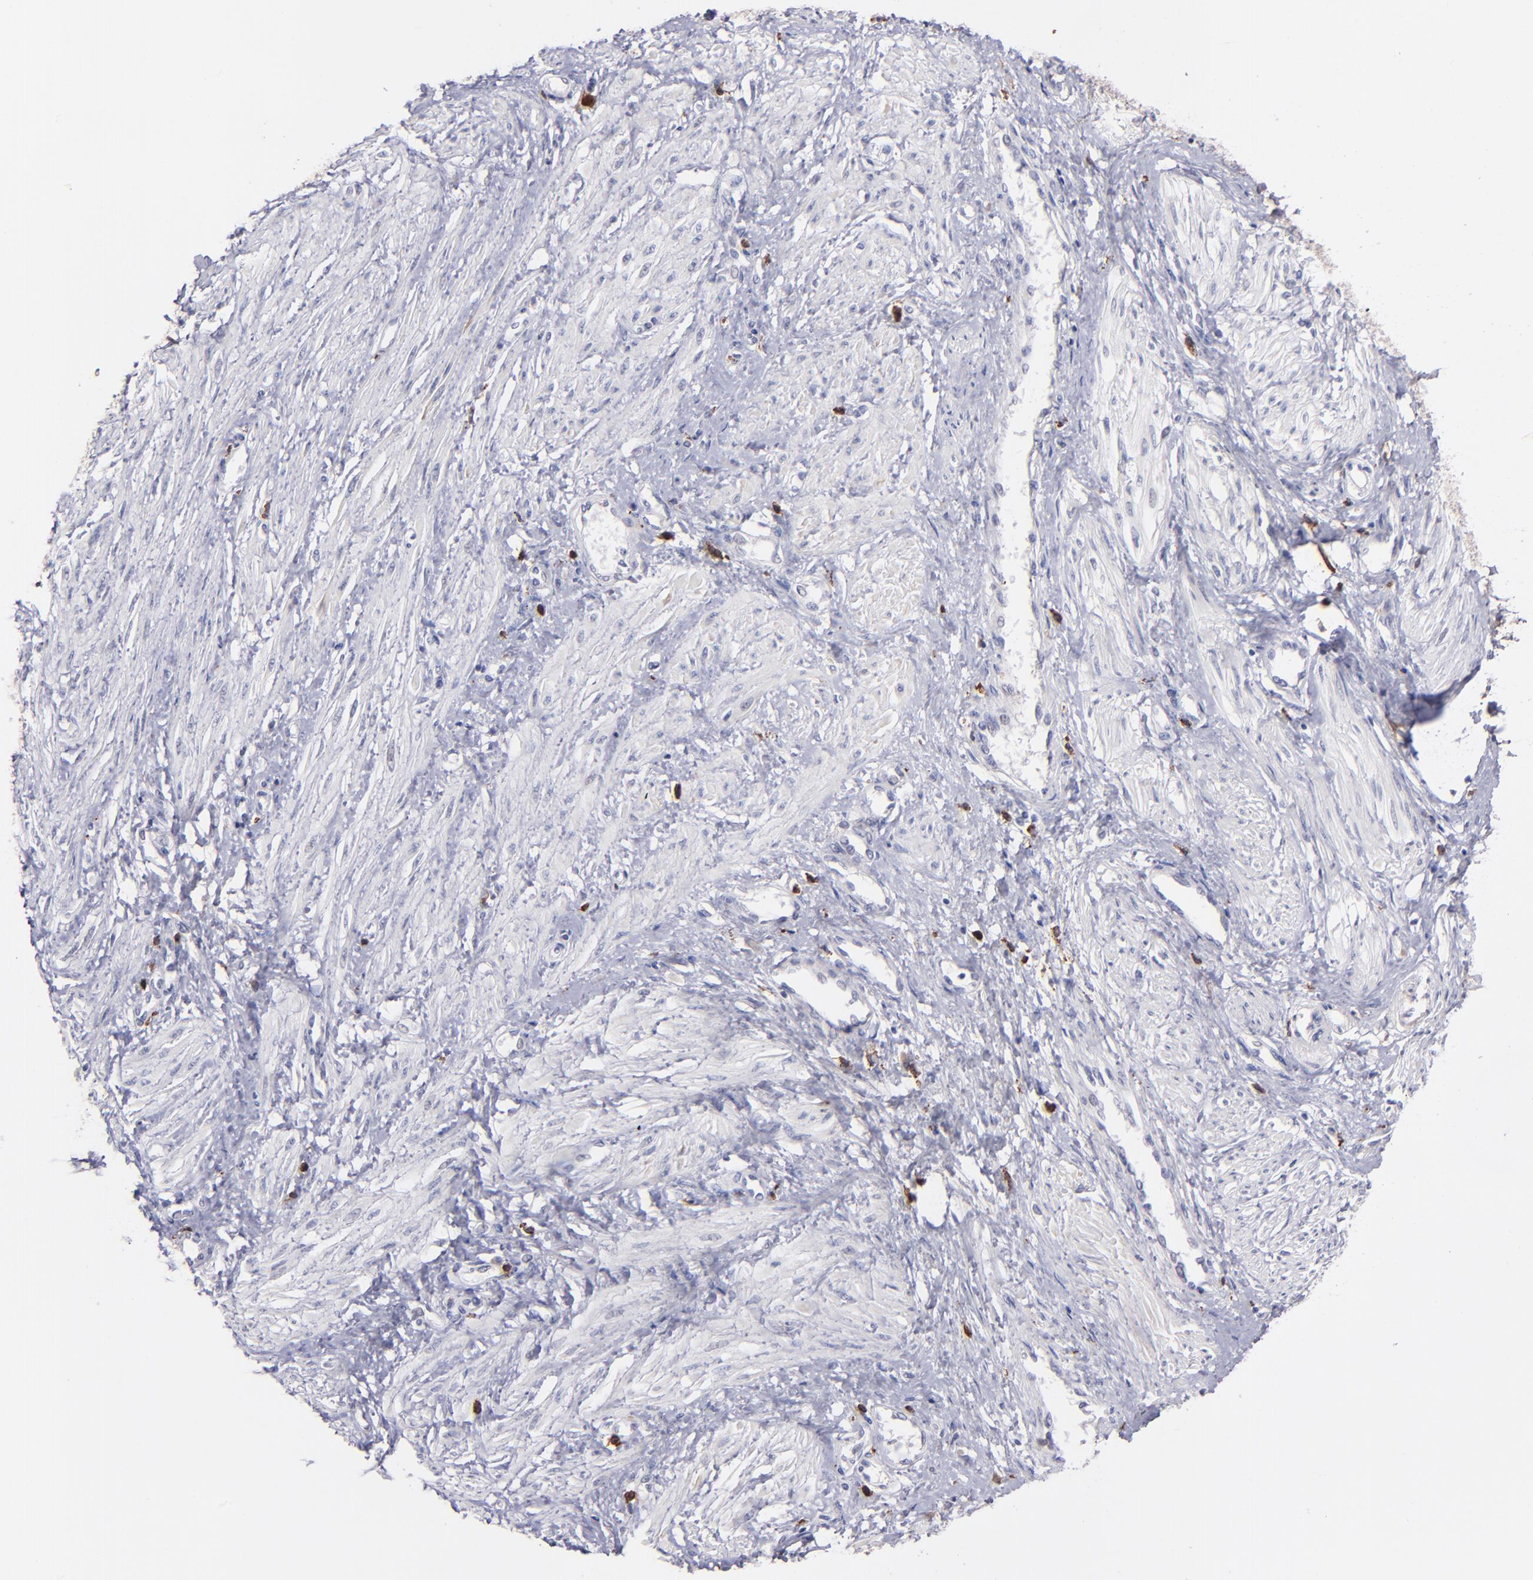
{"staining": {"intensity": "negative", "quantity": "none", "location": "none"}, "tissue": "smooth muscle", "cell_type": "Smooth muscle cells", "image_type": "normal", "snomed": [{"axis": "morphology", "description": "Normal tissue, NOS"}, {"axis": "topography", "description": "Smooth muscle"}, {"axis": "topography", "description": "Uterus"}], "caption": "Smooth muscle cells show no significant protein positivity in unremarkable smooth muscle.", "gene": "C1QA", "patient": {"sex": "female", "age": 39}}